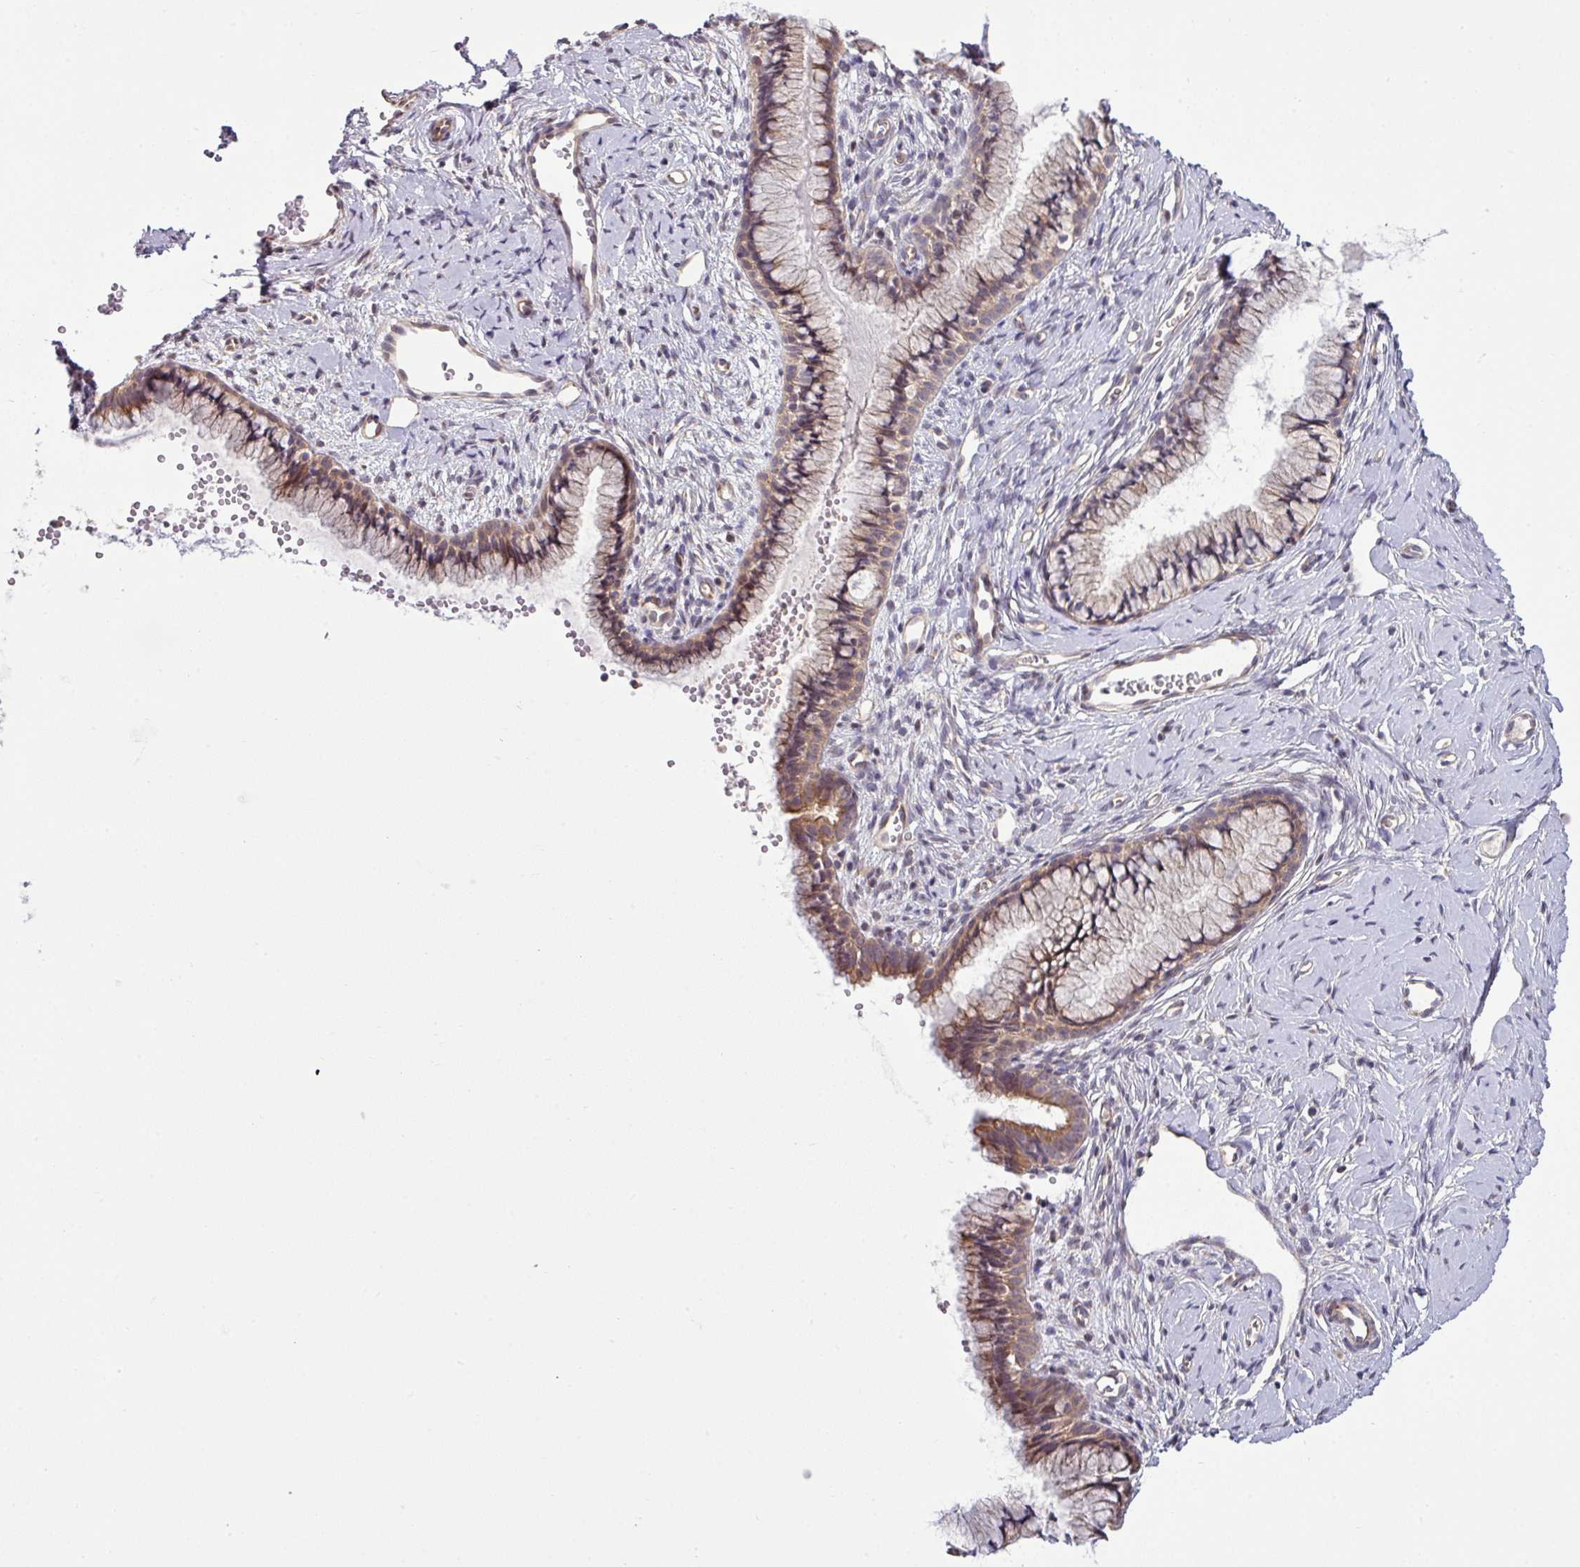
{"staining": {"intensity": "moderate", "quantity": "25%-75%", "location": "cytoplasmic/membranous"}, "tissue": "cervix", "cell_type": "Glandular cells", "image_type": "normal", "snomed": [{"axis": "morphology", "description": "Normal tissue, NOS"}, {"axis": "topography", "description": "Cervix"}], "caption": "Protein positivity by IHC reveals moderate cytoplasmic/membranous positivity in about 25%-75% of glandular cells in unremarkable cervix. Using DAB (brown) and hematoxylin (blue) stains, captured at high magnification using brightfield microscopy.", "gene": "TIMMDC1", "patient": {"sex": "female", "age": 40}}